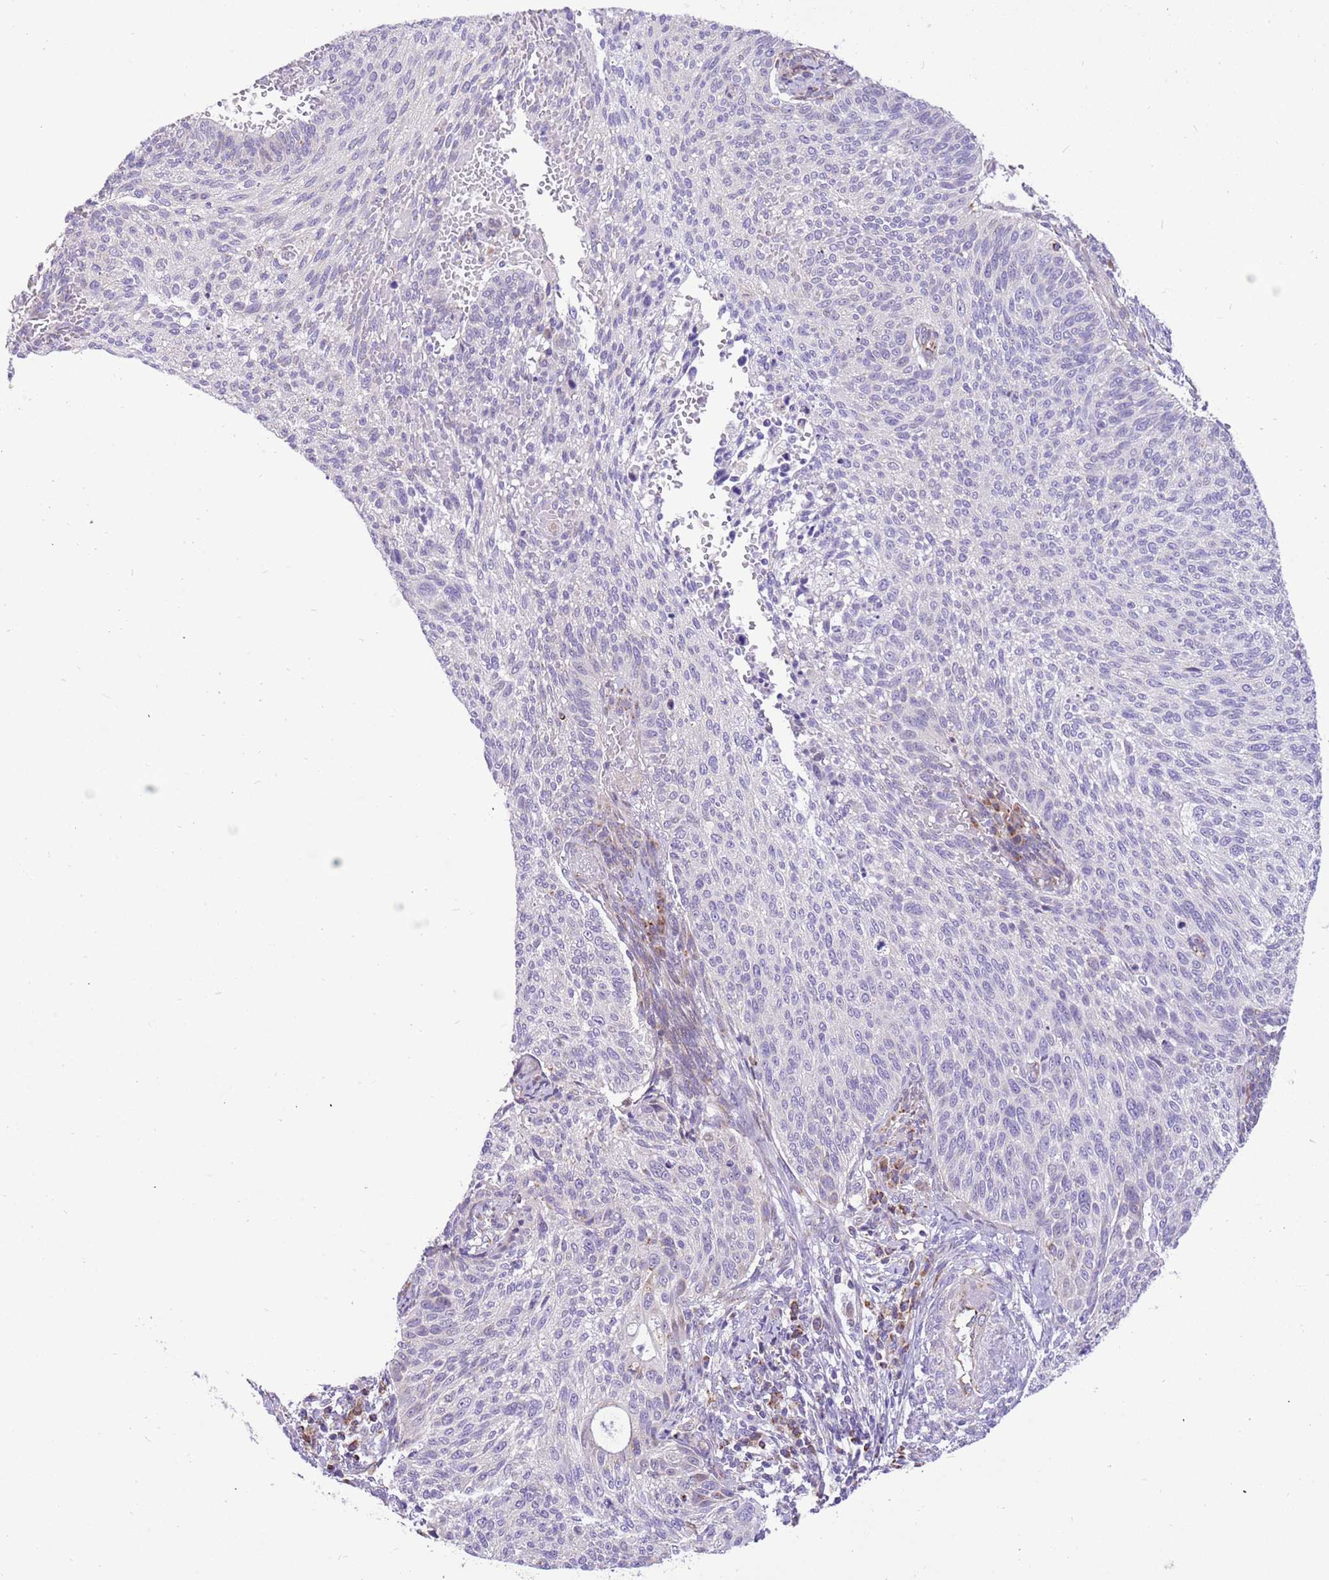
{"staining": {"intensity": "negative", "quantity": "none", "location": "none"}, "tissue": "cervical cancer", "cell_type": "Tumor cells", "image_type": "cancer", "snomed": [{"axis": "morphology", "description": "Squamous cell carcinoma, NOS"}, {"axis": "topography", "description": "Cervix"}], "caption": "An immunohistochemistry photomicrograph of cervical cancer is shown. There is no staining in tumor cells of cervical cancer. The staining is performed using DAB (3,3'-diaminobenzidine) brown chromogen with nuclei counter-stained in using hematoxylin.", "gene": "COX17", "patient": {"sex": "female", "age": 70}}